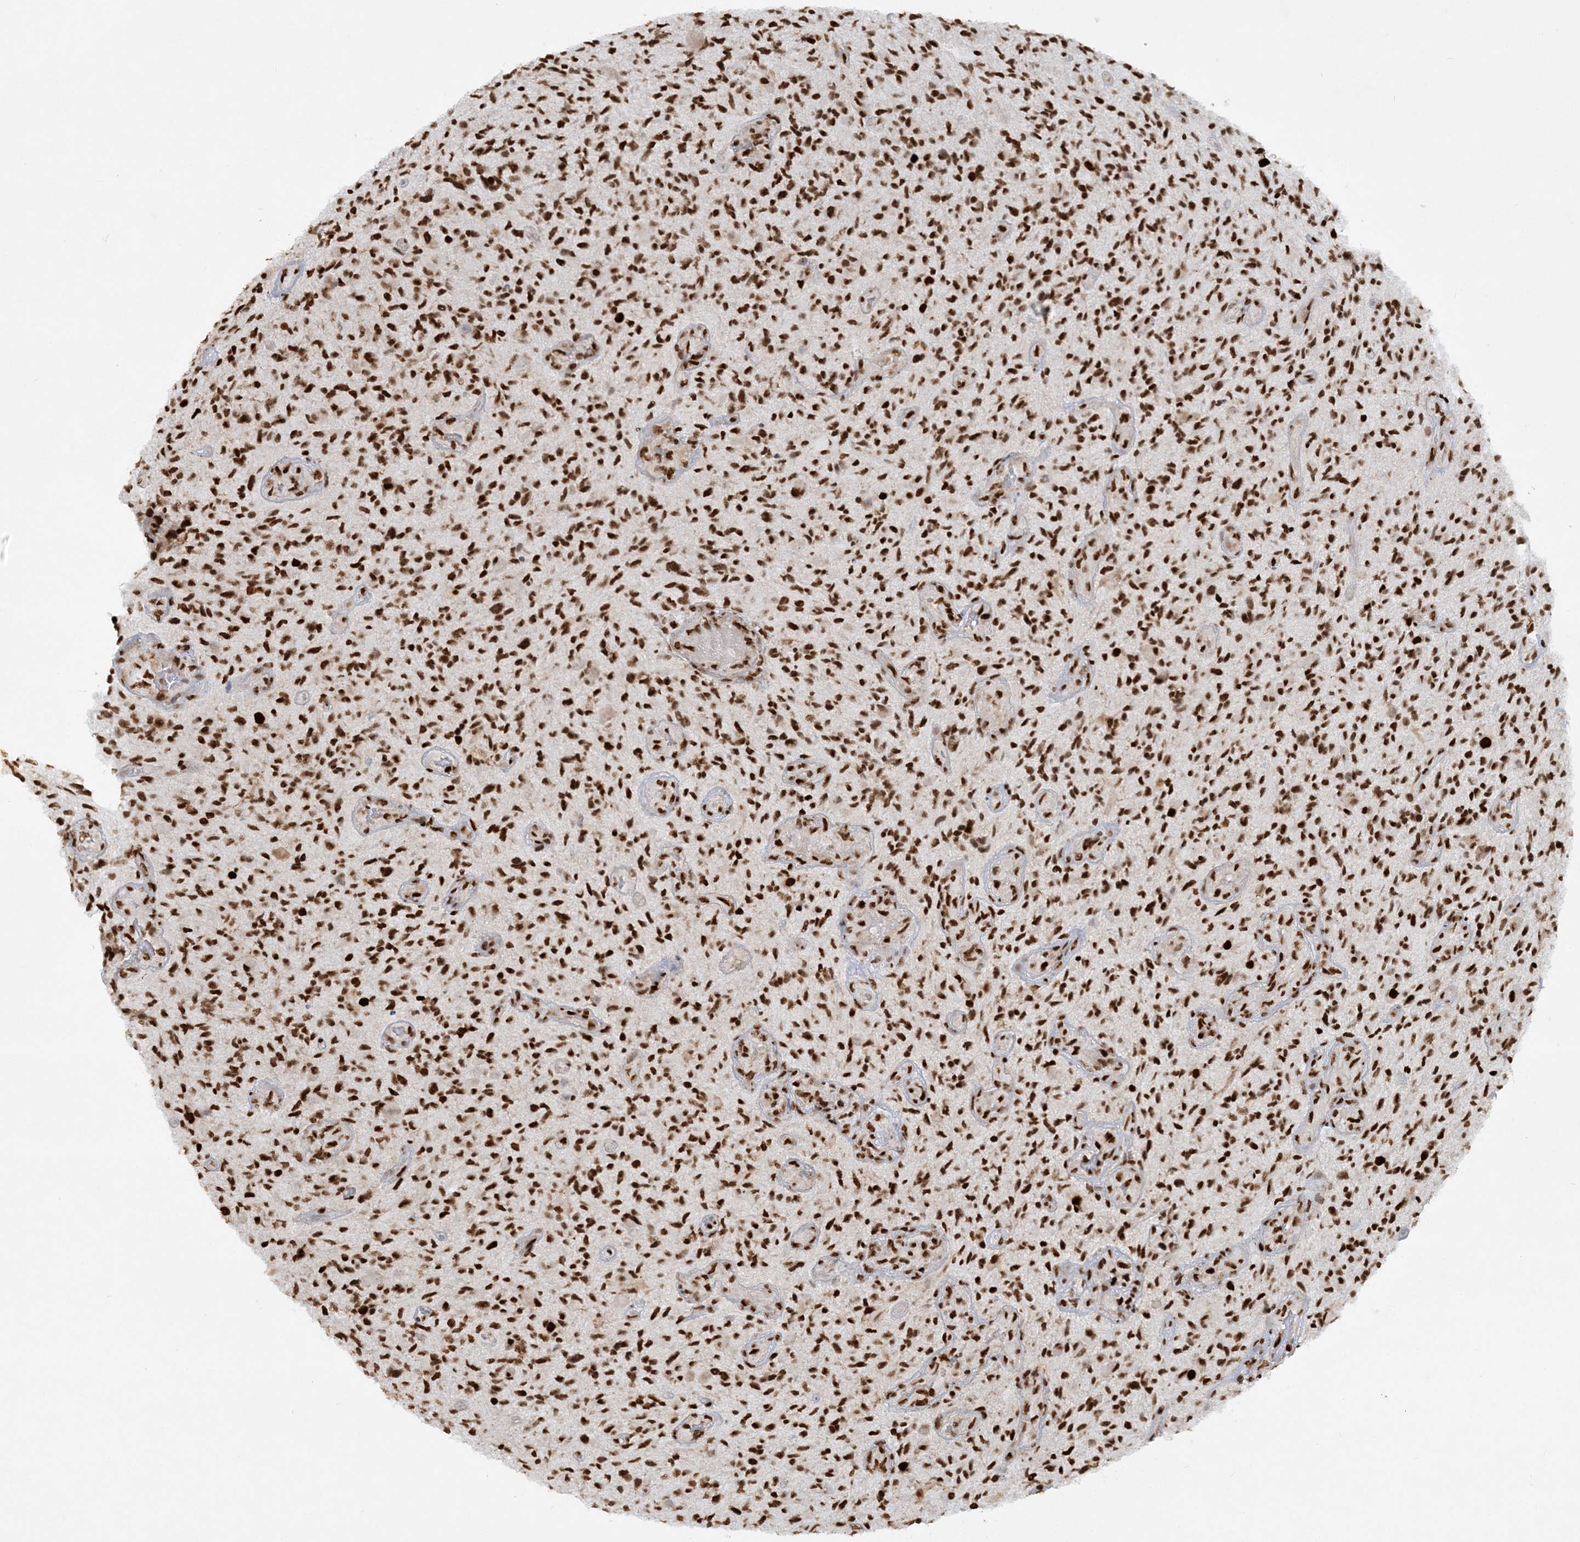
{"staining": {"intensity": "strong", "quantity": ">75%", "location": "nuclear"}, "tissue": "glioma", "cell_type": "Tumor cells", "image_type": "cancer", "snomed": [{"axis": "morphology", "description": "Glioma, malignant, High grade"}, {"axis": "topography", "description": "Brain"}], "caption": "This is a photomicrograph of immunohistochemistry (IHC) staining of glioma, which shows strong expression in the nuclear of tumor cells.", "gene": "DELE1", "patient": {"sex": "male", "age": 47}}